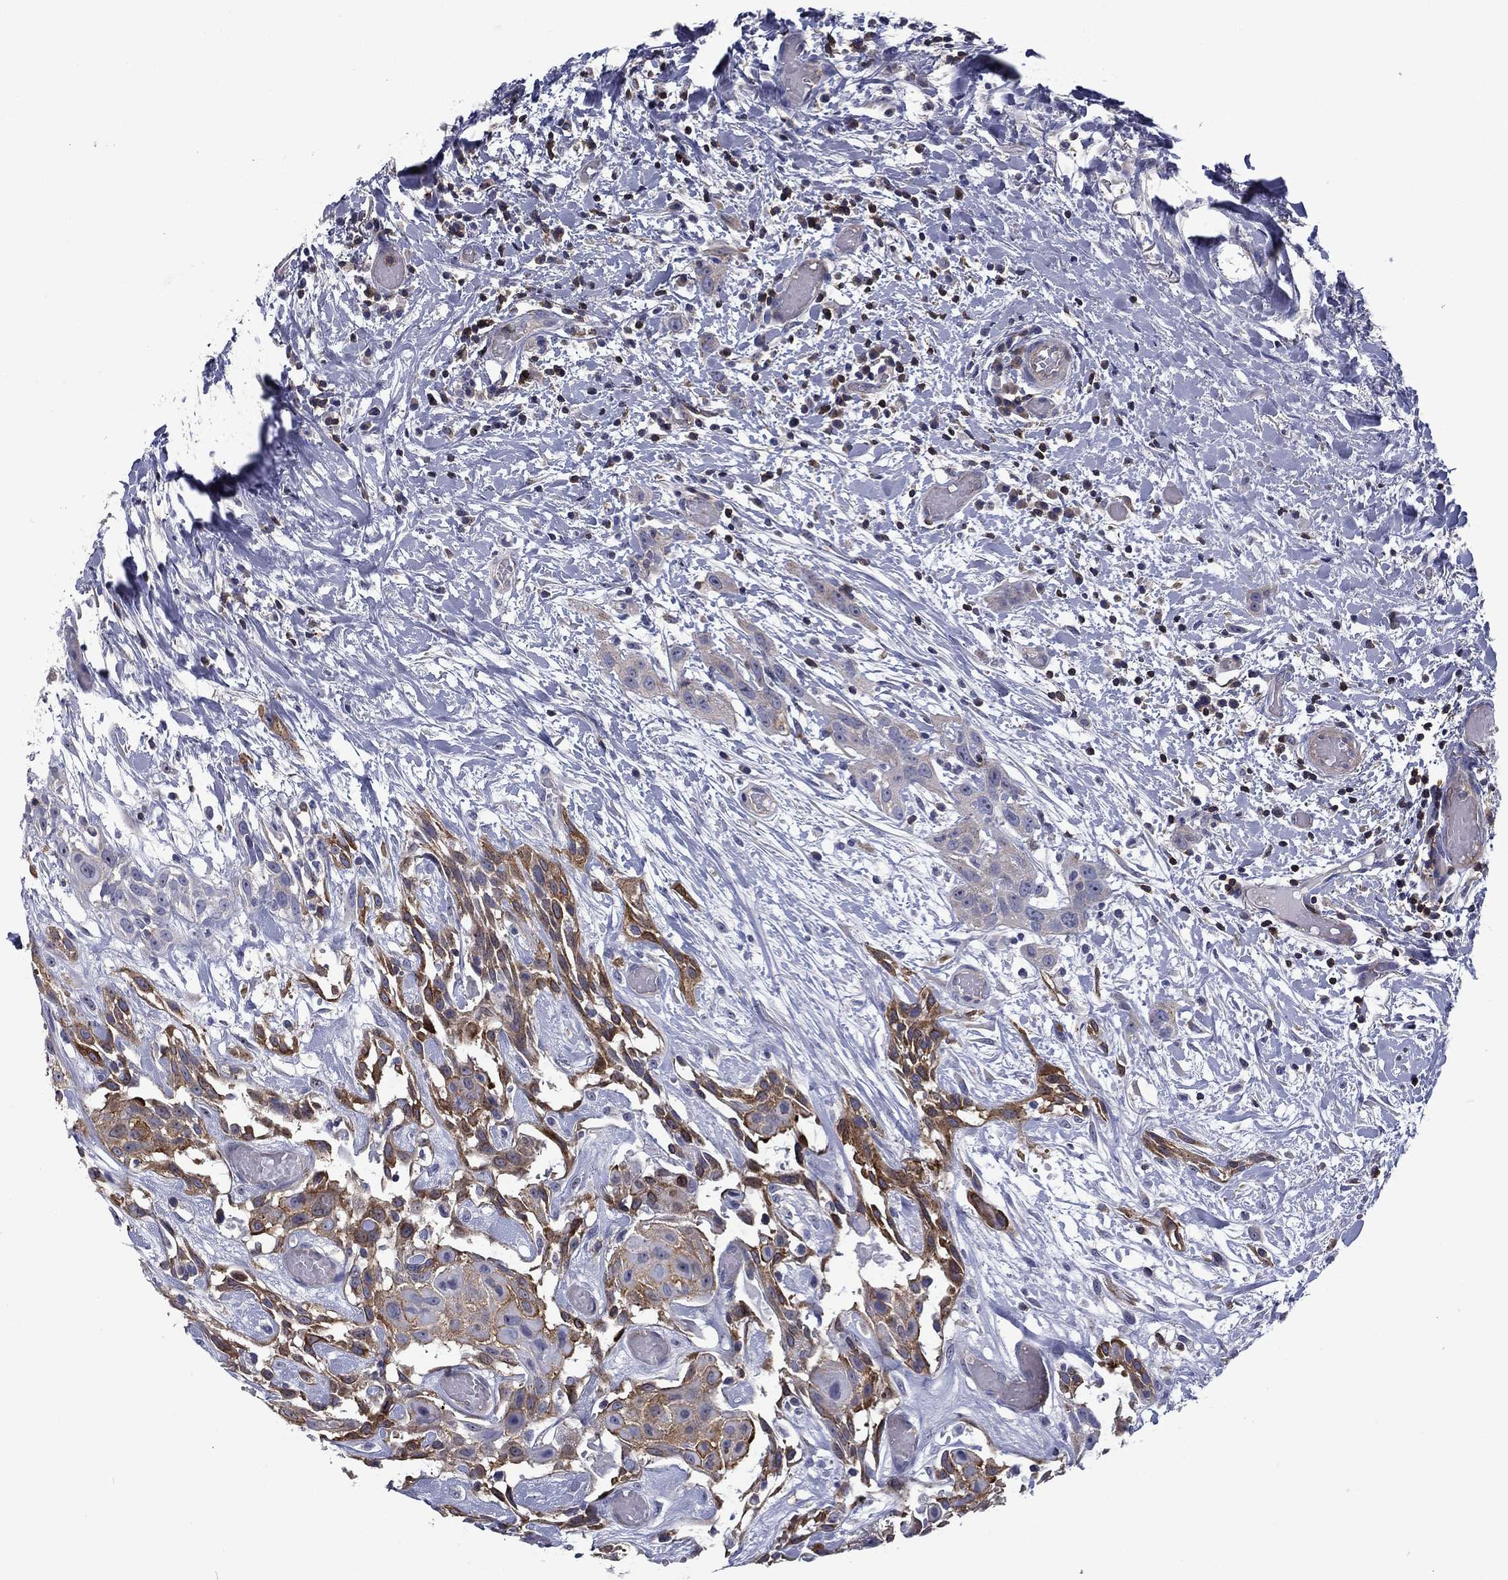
{"staining": {"intensity": "strong", "quantity": "<25%", "location": "cytoplasmic/membranous"}, "tissue": "head and neck cancer", "cell_type": "Tumor cells", "image_type": "cancer", "snomed": [{"axis": "morphology", "description": "Normal tissue, NOS"}, {"axis": "morphology", "description": "Squamous cell carcinoma, NOS"}, {"axis": "topography", "description": "Oral tissue"}, {"axis": "topography", "description": "Salivary gland"}, {"axis": "topography", "description": "Head-Neck"}], "caption": "A photomicrograph of human squamous cell carcinoma (head and neck) stained for a protein exhibits strong cytoplasmic/membranous brown staining in tumor cells. The staining was performed using DAB, with brown indicating positive protein expression. Nuclei are stained blue with hematoxylin.", "gene": "SIT1", "patient": {"sex": "female", "age": 62}}